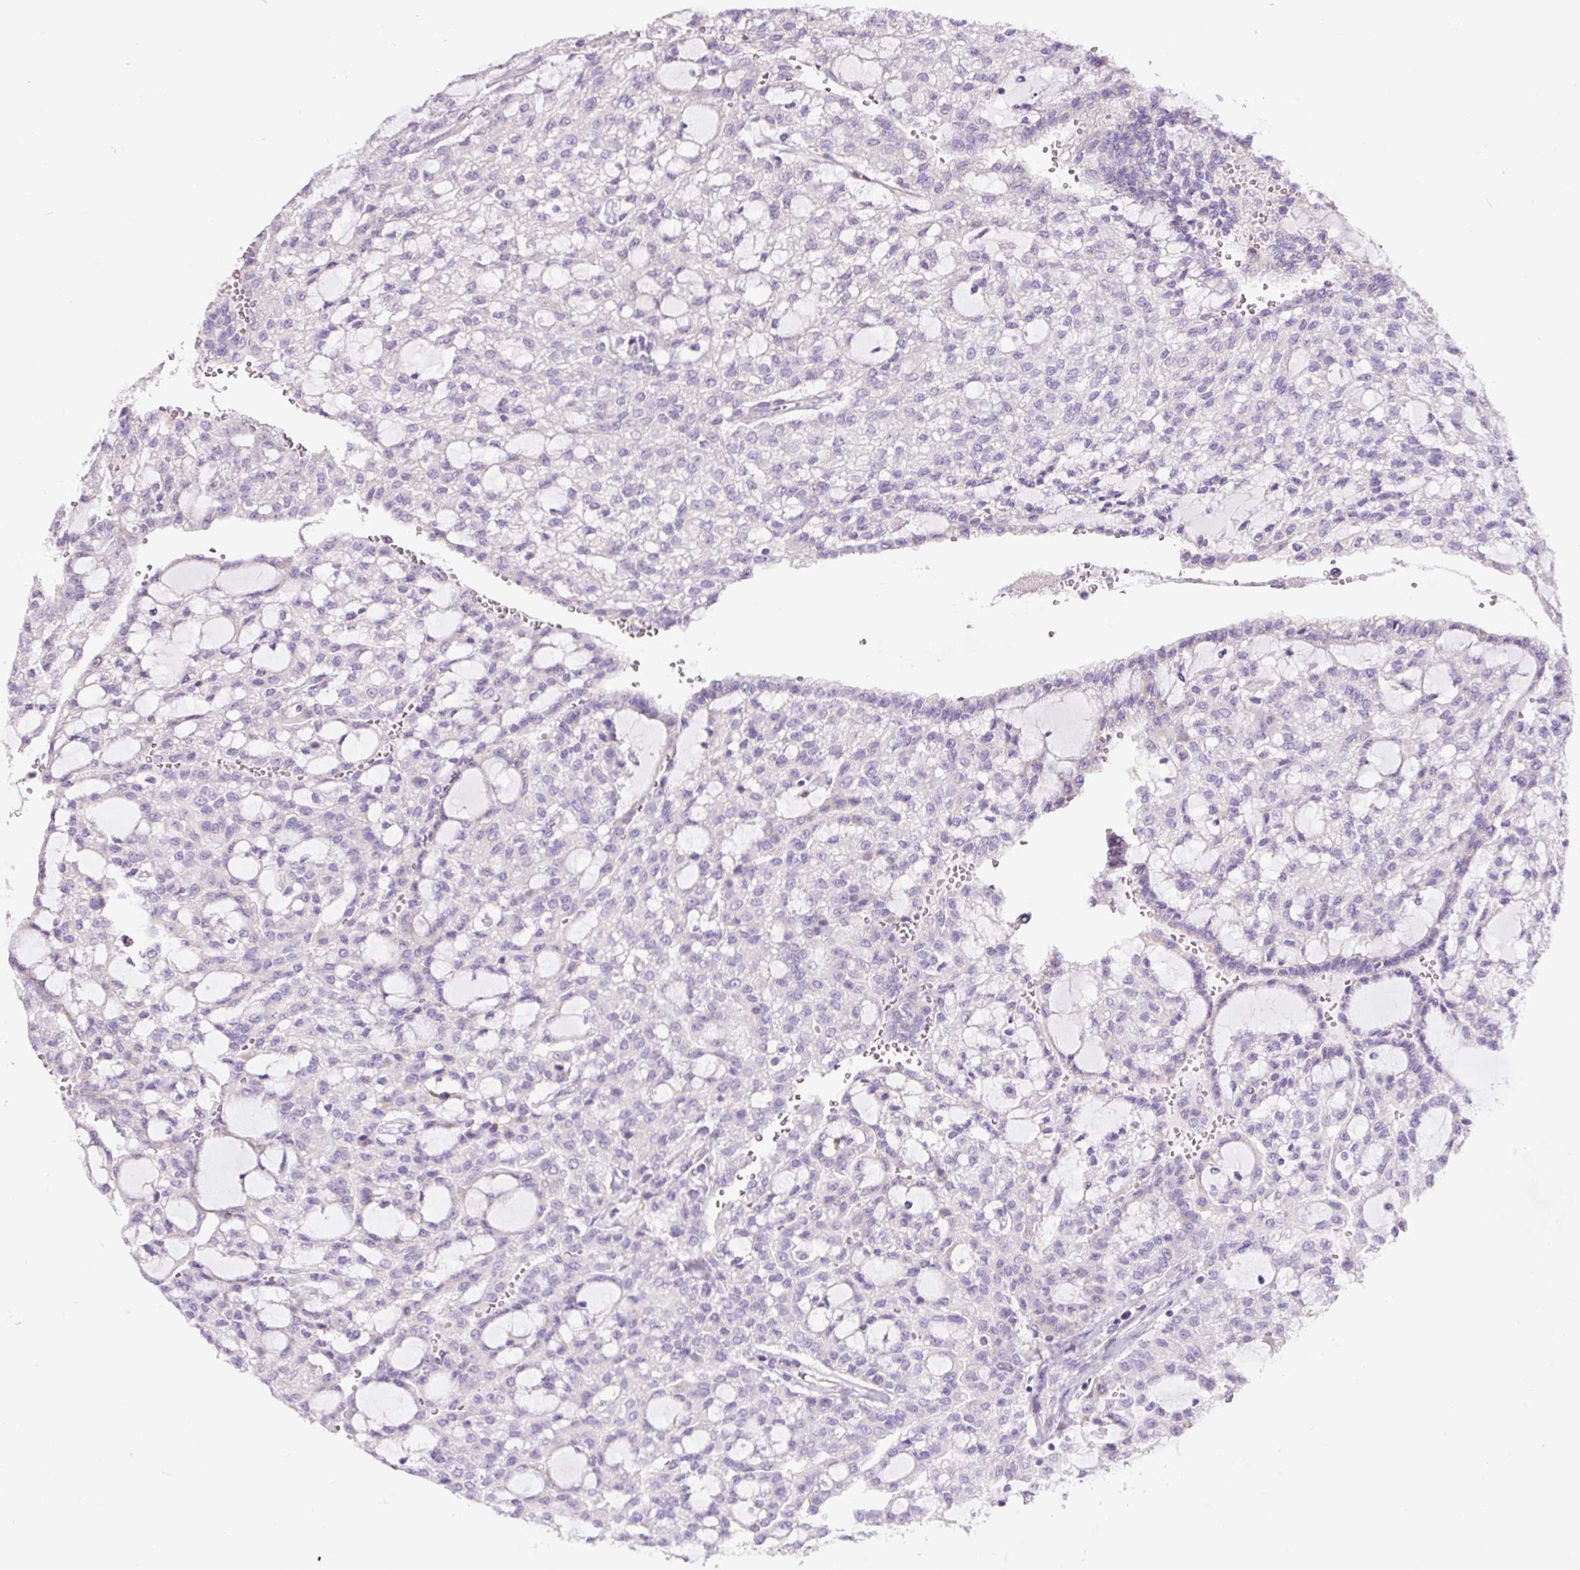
{"staining": {"intensity": "negative", "quantity": "none", "location": "none"}, "tissue": "renal cancer", "cell_type": "Tumor cells", "image_type": "cancer", "snomed": [{"axis": "morphology", "description": "Adenocarcinoma, NOS"}, {"axis": "topography", "description": "Kidney"}], "caption": "The photomicrograph shows no significant positivity in tumor cells of renal adenocarcinoma. (IHC, brightfield microscopy, high magnification).", "gene": "HPS4", "patient": {"sex": "male", "age": 63}}